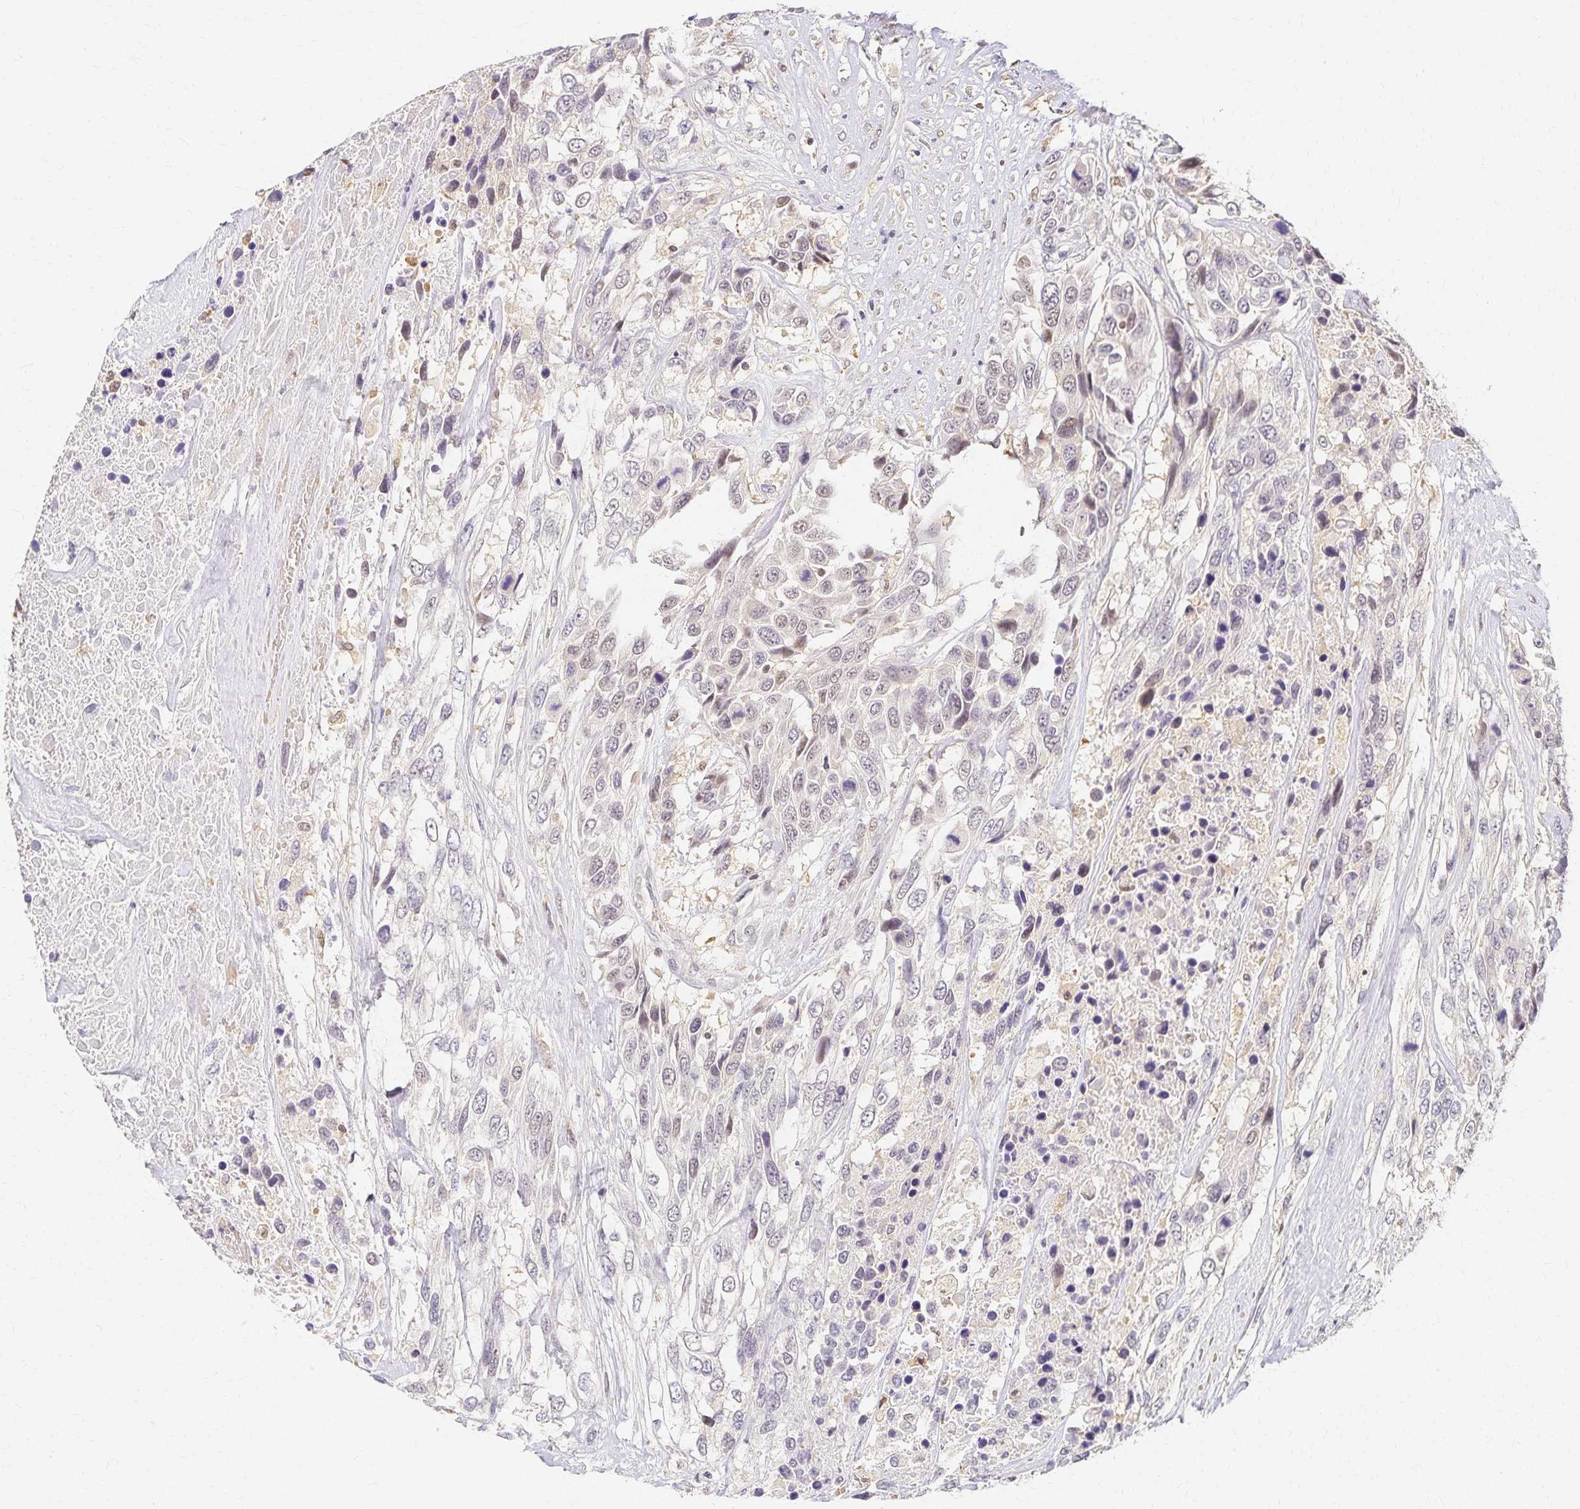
{"staining": {"intensity": "negative", "quantity": "none", "location": "none"}, "tissue": "urothelial cancer", "cell_type": "Tumor cells", "image_type": "cancer", "snomed": [{"axis": "morphology", "description": "Urothelial carcinoma, High grade"}, {"axis": "topography", "description": "Urinary bladder"}], "caption": "The IHC histopathology image has no significant positivity in tumor cells of urothelial cancer tissue.", "gene": "AZGP1", "patient": {"sex": "female", "age": 70}}